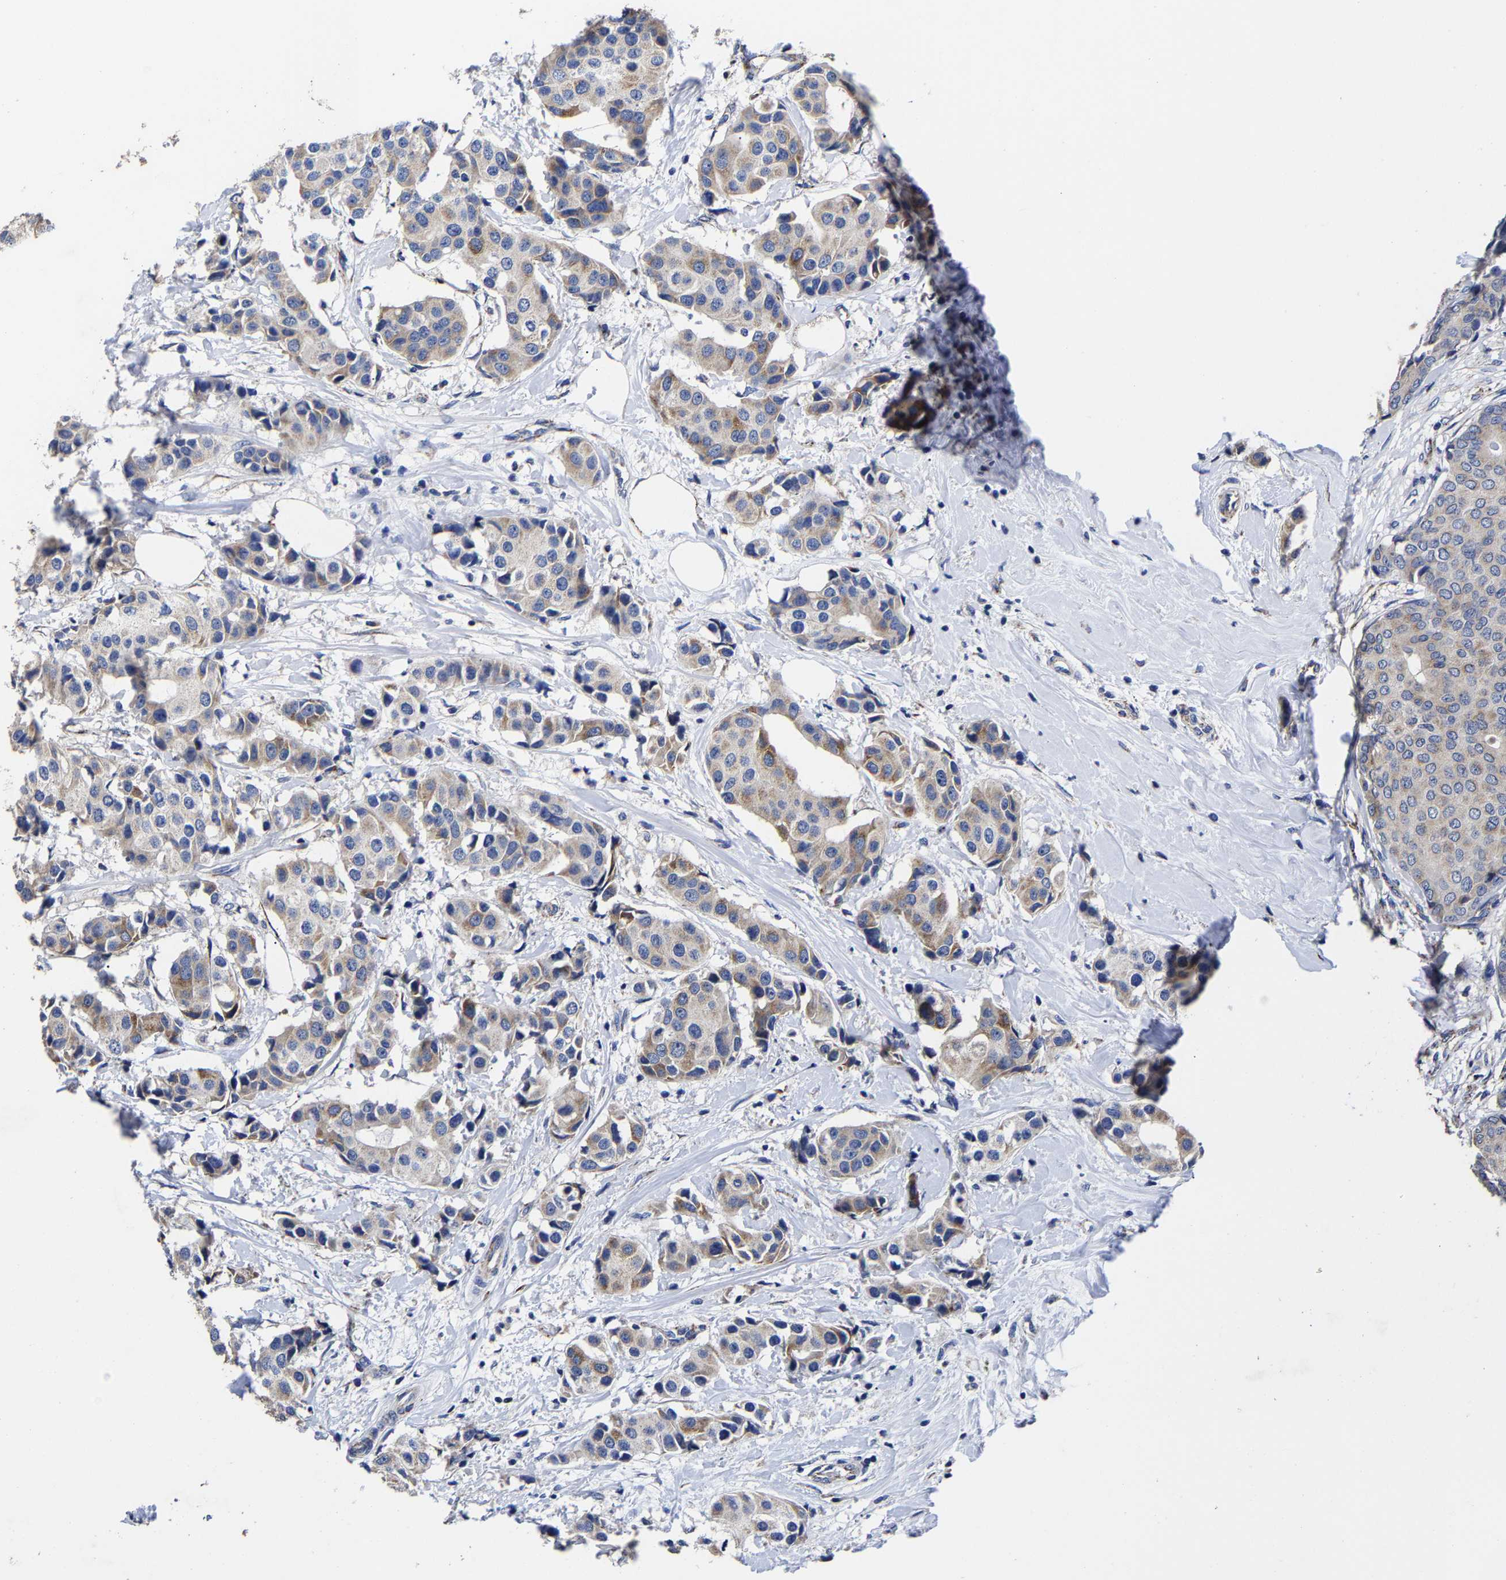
{"staining": {"intensity": "moderate", "quantity": "<25%", "location": "cytoplasmic/membranous"}, "tissue": "breast cancer", "cell_type": "Tumor cells", "image_type": "cancer", "snomed": [{"axis": "morphology", "description": "Normal tissue, NOS"}, {"axis": "morphology", "description": "Duct carcinoma"}, {"axis": "topography", "description": "Breast"}], "caption": "Tumor cells reveal moderate cytoplasmic/membranous expression in approximately <25% of cells in breast cancer (invasive ductal carcinoma). Ihc stains the protein in brown and the nuclei are stained blue.", "gene": "AASS", "patient": {"sex": "female", "age": 39}}